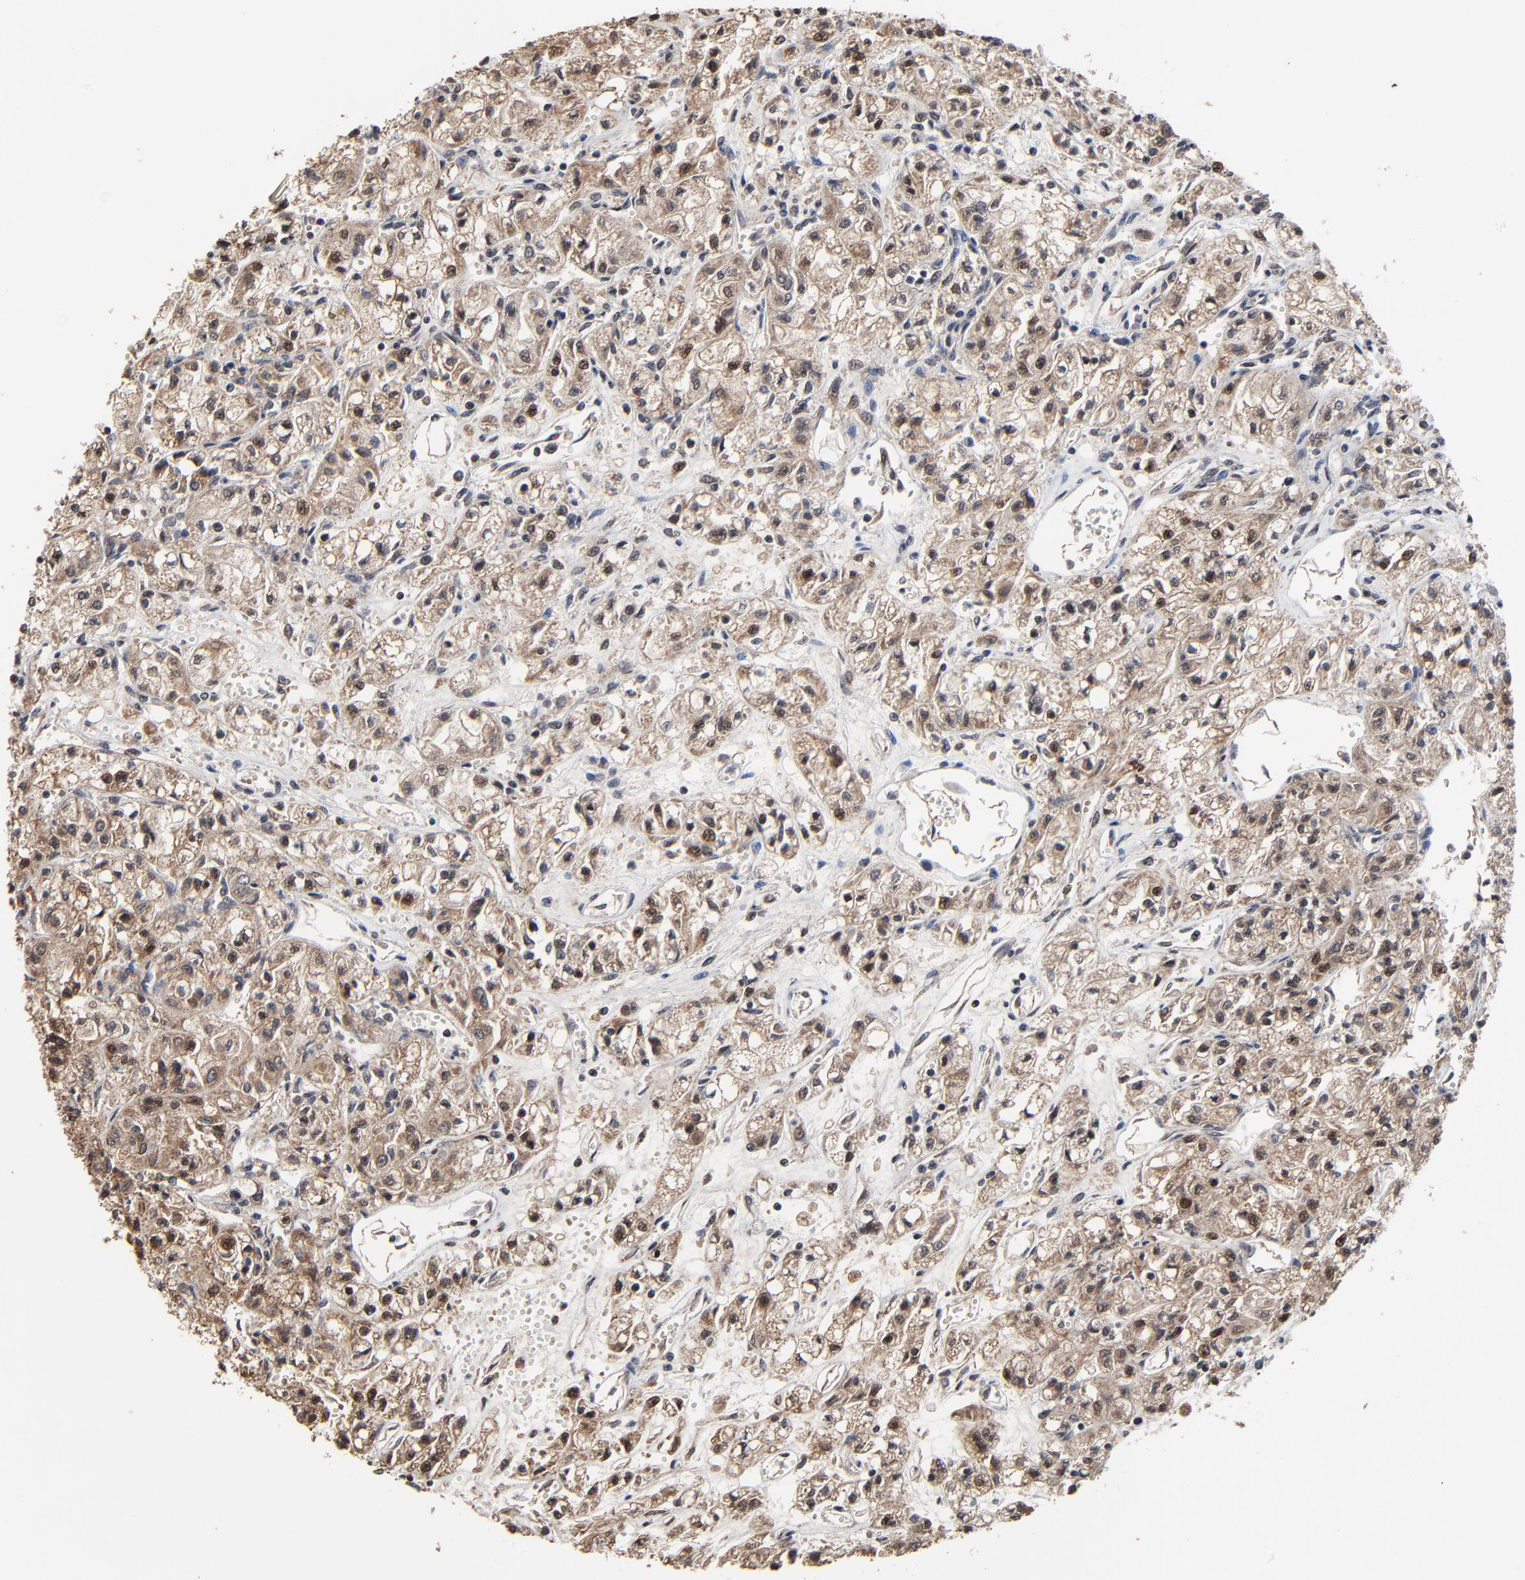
{"staining": {"intensity": "weak", "quantity": "25%-75%", "location": "cytoplasmic/membranous,nuclear"}, "tissue": "renal cancer", "cell_type": "Tumor cells", "image_type": "cancer", "snomed": [{"axis": "morphology", "description": "Adenocarcinoma, NOS"}, {"axis": "topography", "description": "Kidney"}], "caption": "DAB (3,3'-diaminobenzidine) immunohistochemical staining of renal cancer shows weak cytoplasmic/membranous and nuclear protein staining in approximately 25%-75% of tumor cells.", "gene": "RHOJ", "patient": {"sex": "male", "age": 78}}